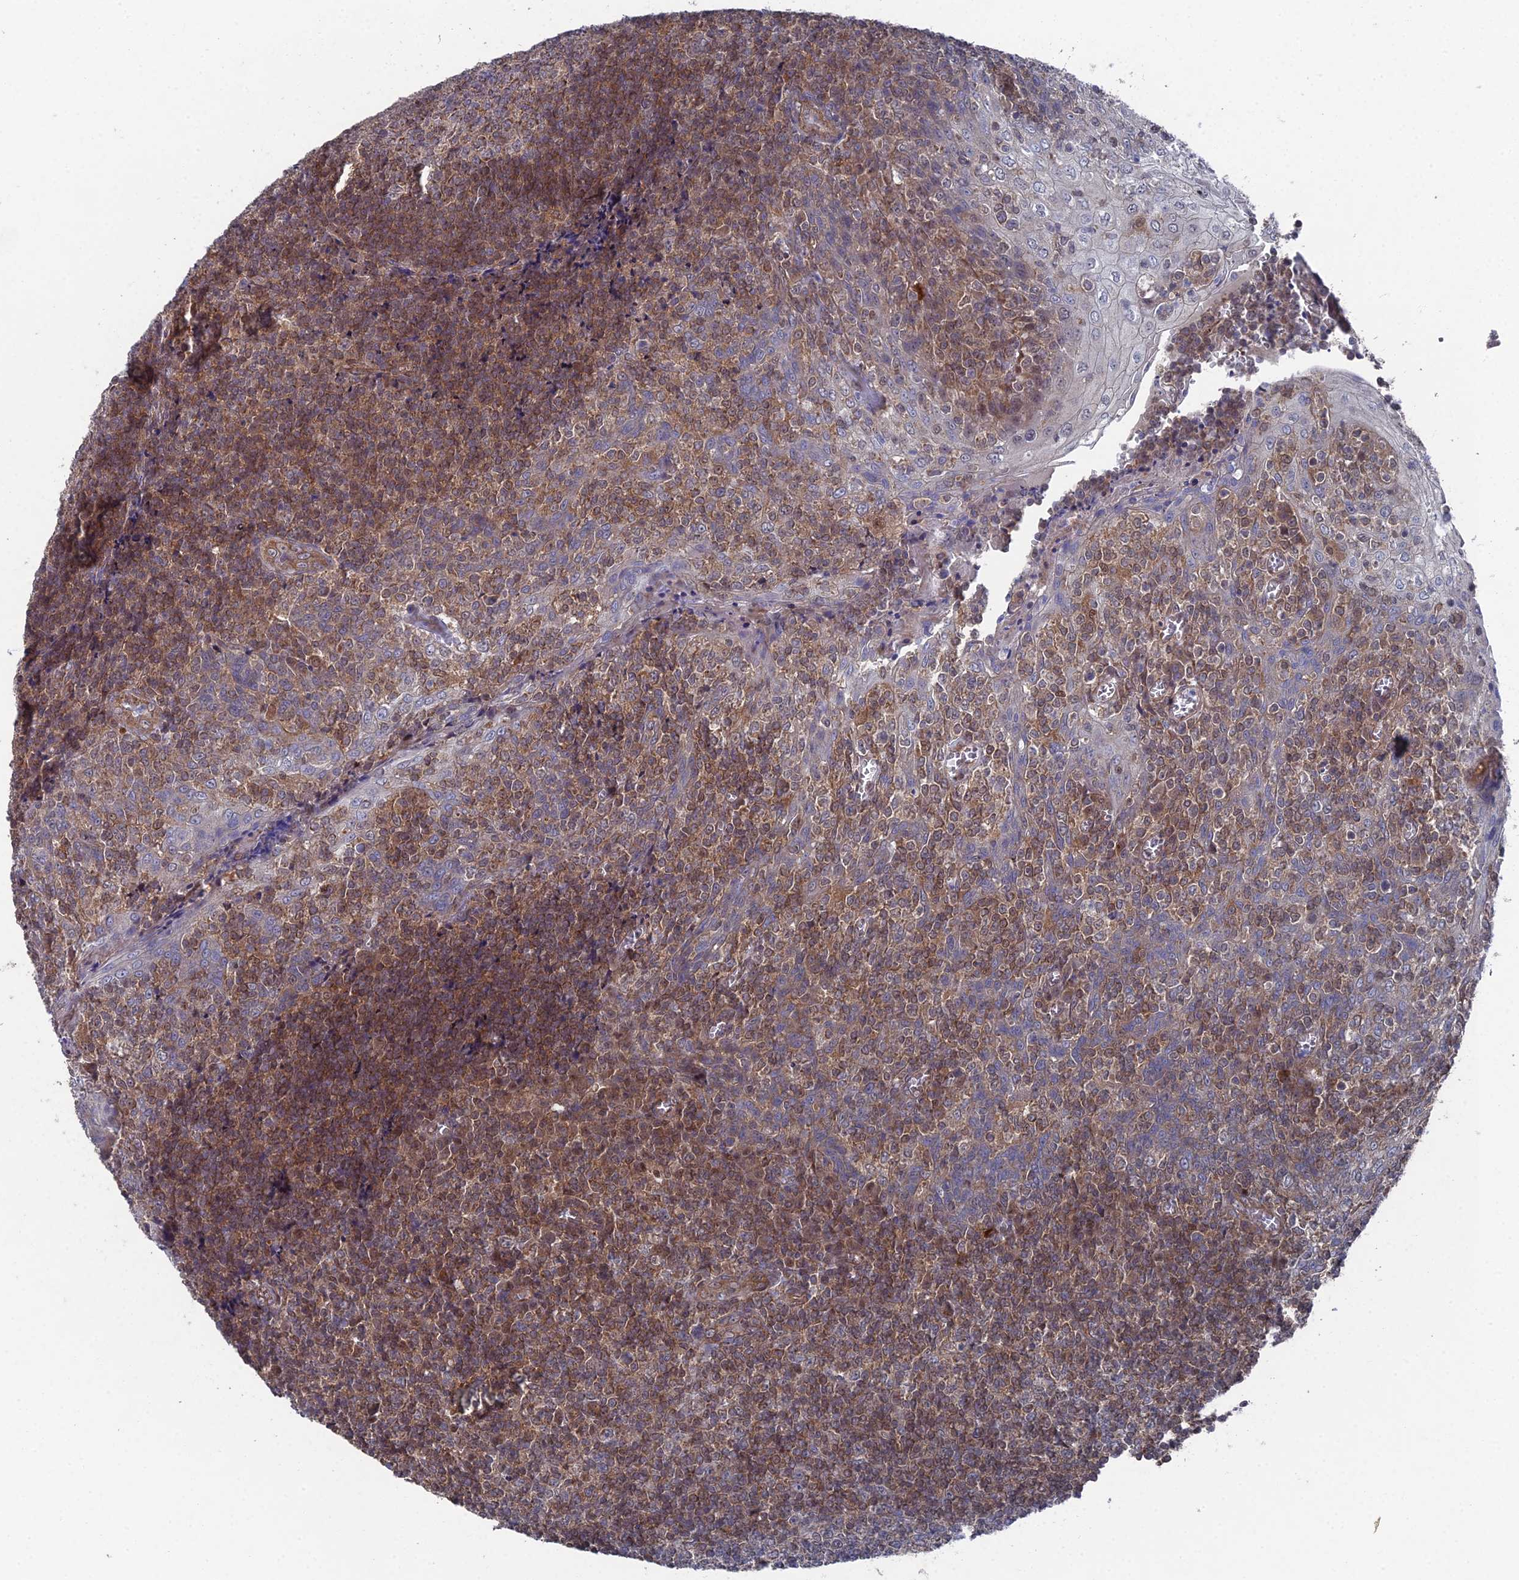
{"staining": {"intensity": "weak", "quantity": "<25%", "location": "nuclear"}, "tissue": "tonsil", "cell_type": "Germinal center cells", "image_type": "normal", "snomed": [{"axis": "morphology", "description": "Normal tissue, NOS"}, {"axis": "topography", "description": "Tonsil"}], "caption": "High power microscopy photomicrograph of an immunohistochemistry micrograph of benign tonsil, revealing no significant positivity in germinal center cells.", "gene": "UNC5D", "patient": {"sex": "female", "age": 19}}